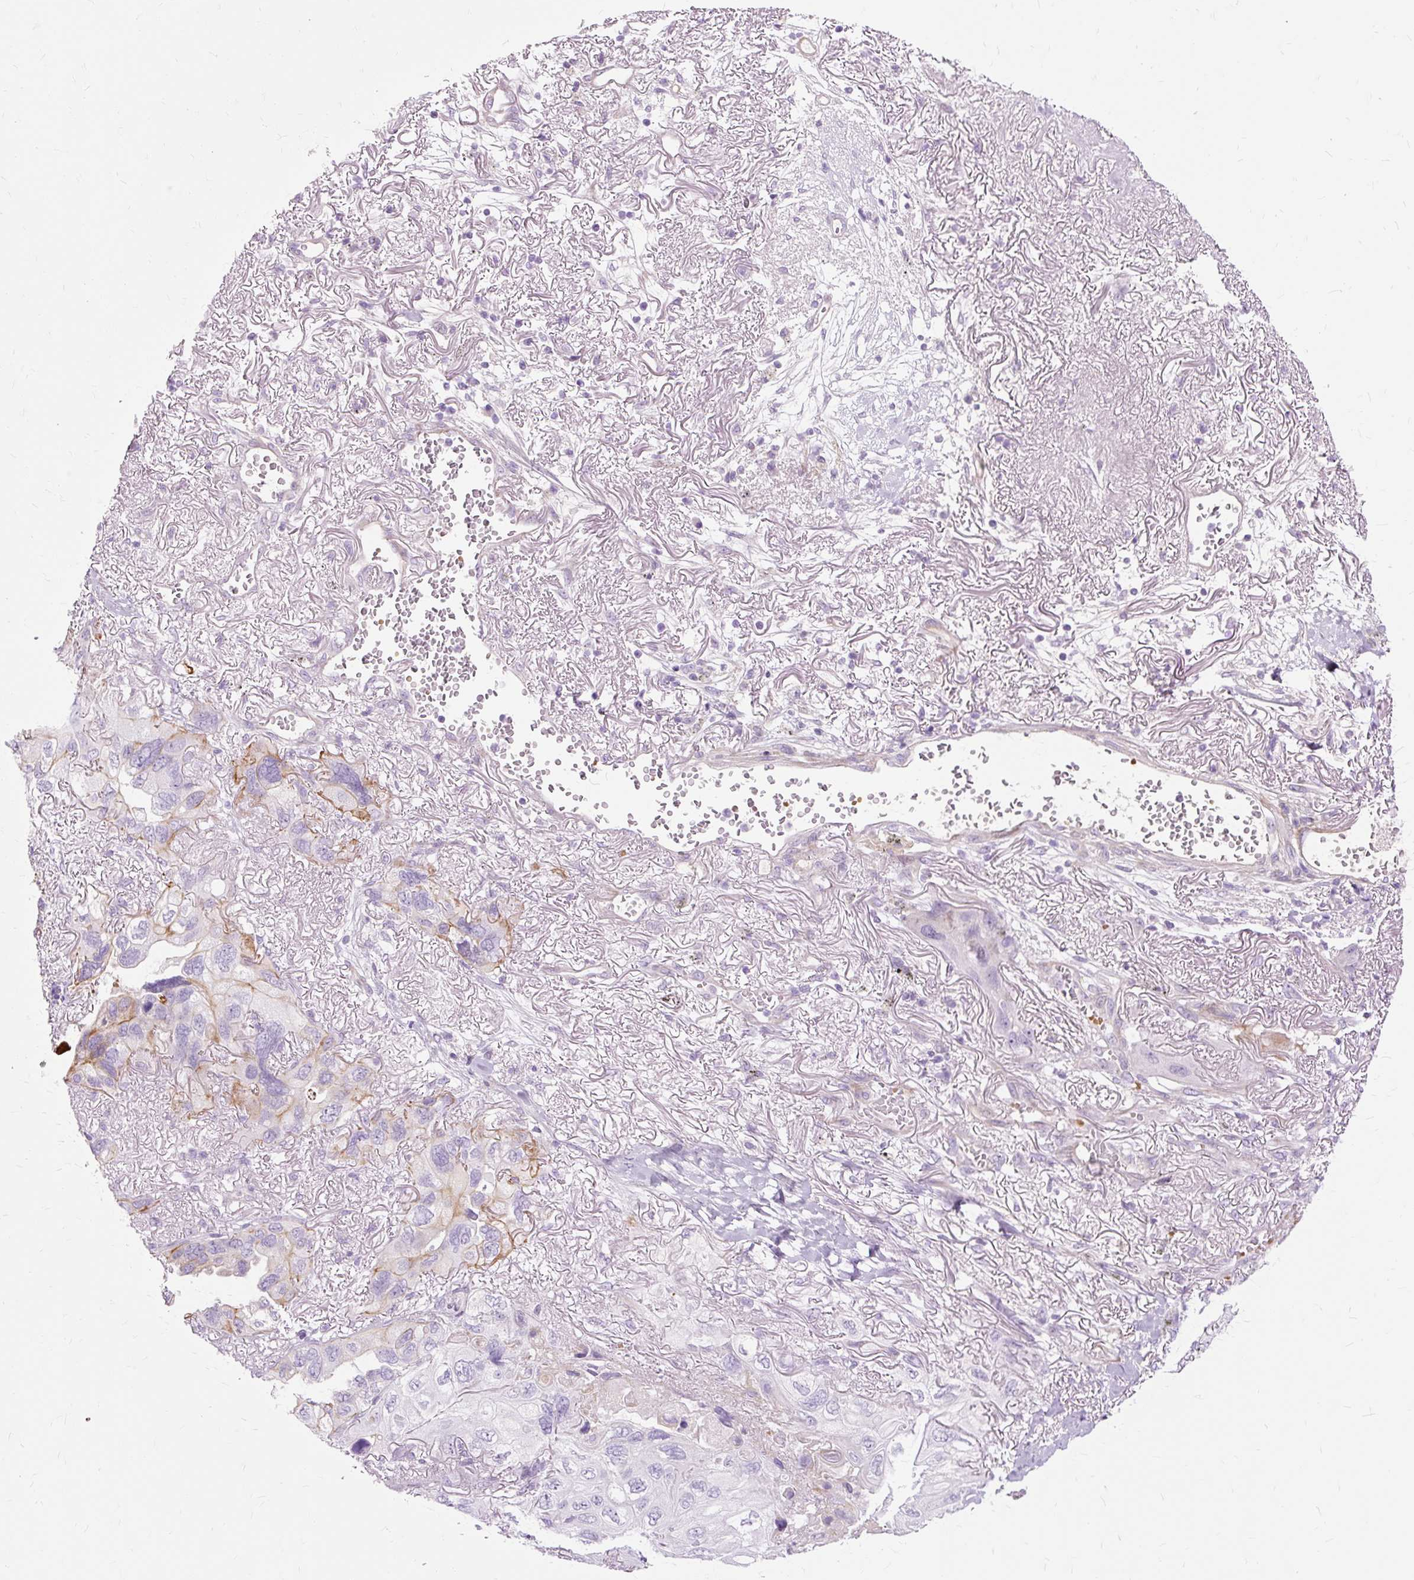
{"staining": {"intensity": "negative", "quantity": "none", "location": "none"}, "tissue": "lung cancer", "cell_type": "Tumor cells", "image_type": "cancer", "snomed": [{"axis": "morphology", "description": "Squamous cell carcinoma, NOS"}, {"axis": "topography", "description": "Lung"}], "caption": "Photomicrograph shows no protein positivity in tumor cells of lung cancer tissue. (Stains: DAB (3,3'-diaminobenzidine) immunohistochemistry (IHC) with hematoxylin counter stain, Microscopy: brightfield microscopy at high magnification).", "gene": "DCTN4", "patient": {"sex": "female", "age": 73}}